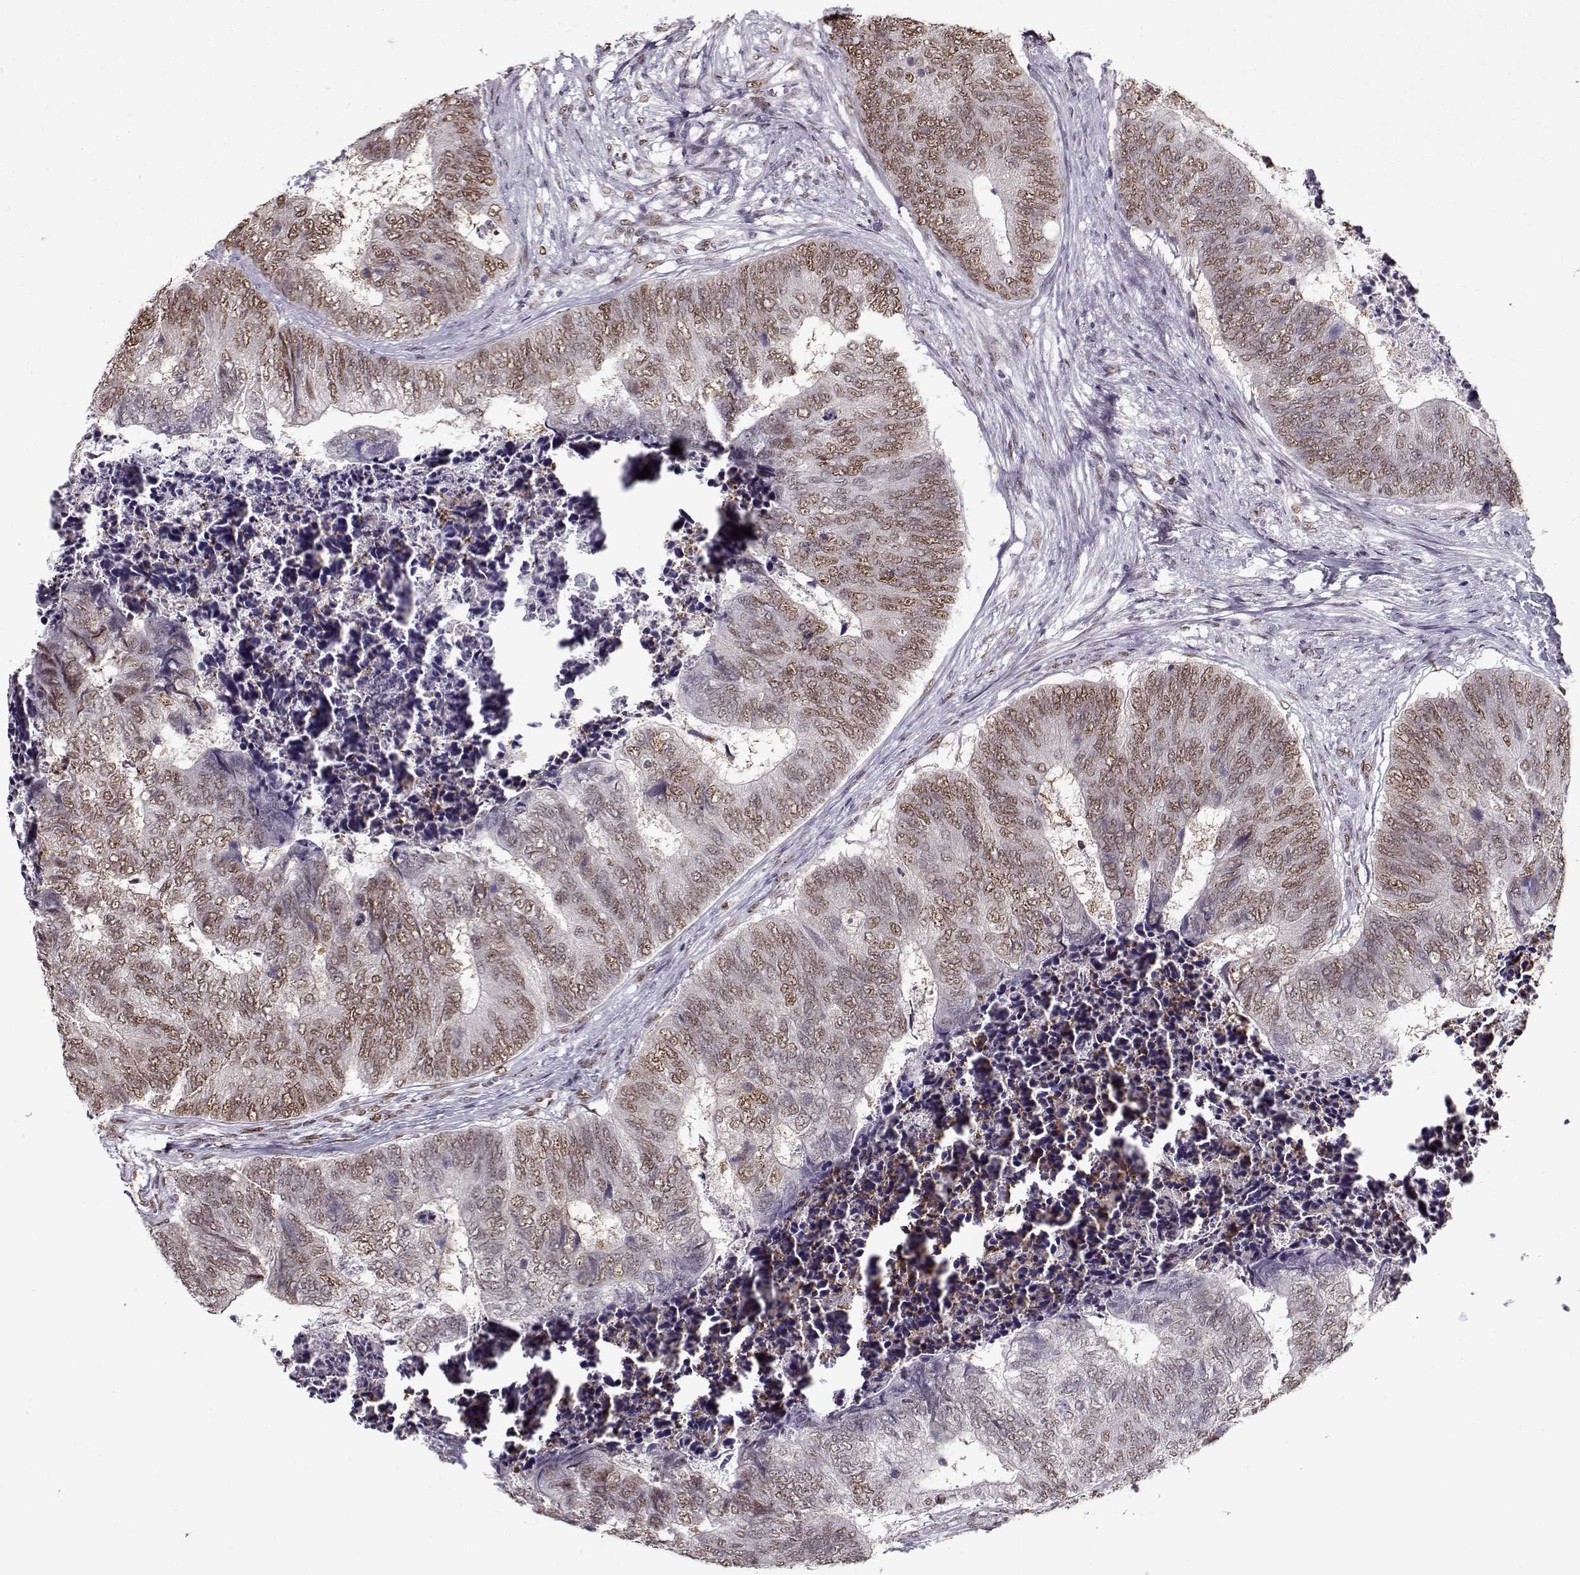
{"staining": {"intensity": "weak", "quantity": "25%-75%", "location": "nuclear"}, "tissue": "colorectal cancer", "cell_type": "Tumor cells", "image_type": "cancer", "snomed": [{"axis": "morphology", "description": "Adenocarcinoma, NOS"}, {"axis": "topography", "description": "Colon"}], "caption": "IHC staining of colorectal adenocarcinoma, which displays low levels of weak nuclear positivity in approximately 25%-75% of tumor cells indicating weak nuclear protein positivity. The staining was performed using DAB (brown) for protein detection and nuclei were counterstained in hematoxylin (blue).", "gene": "PRMT8", "patient": {"sex": "female", "age": 67}}